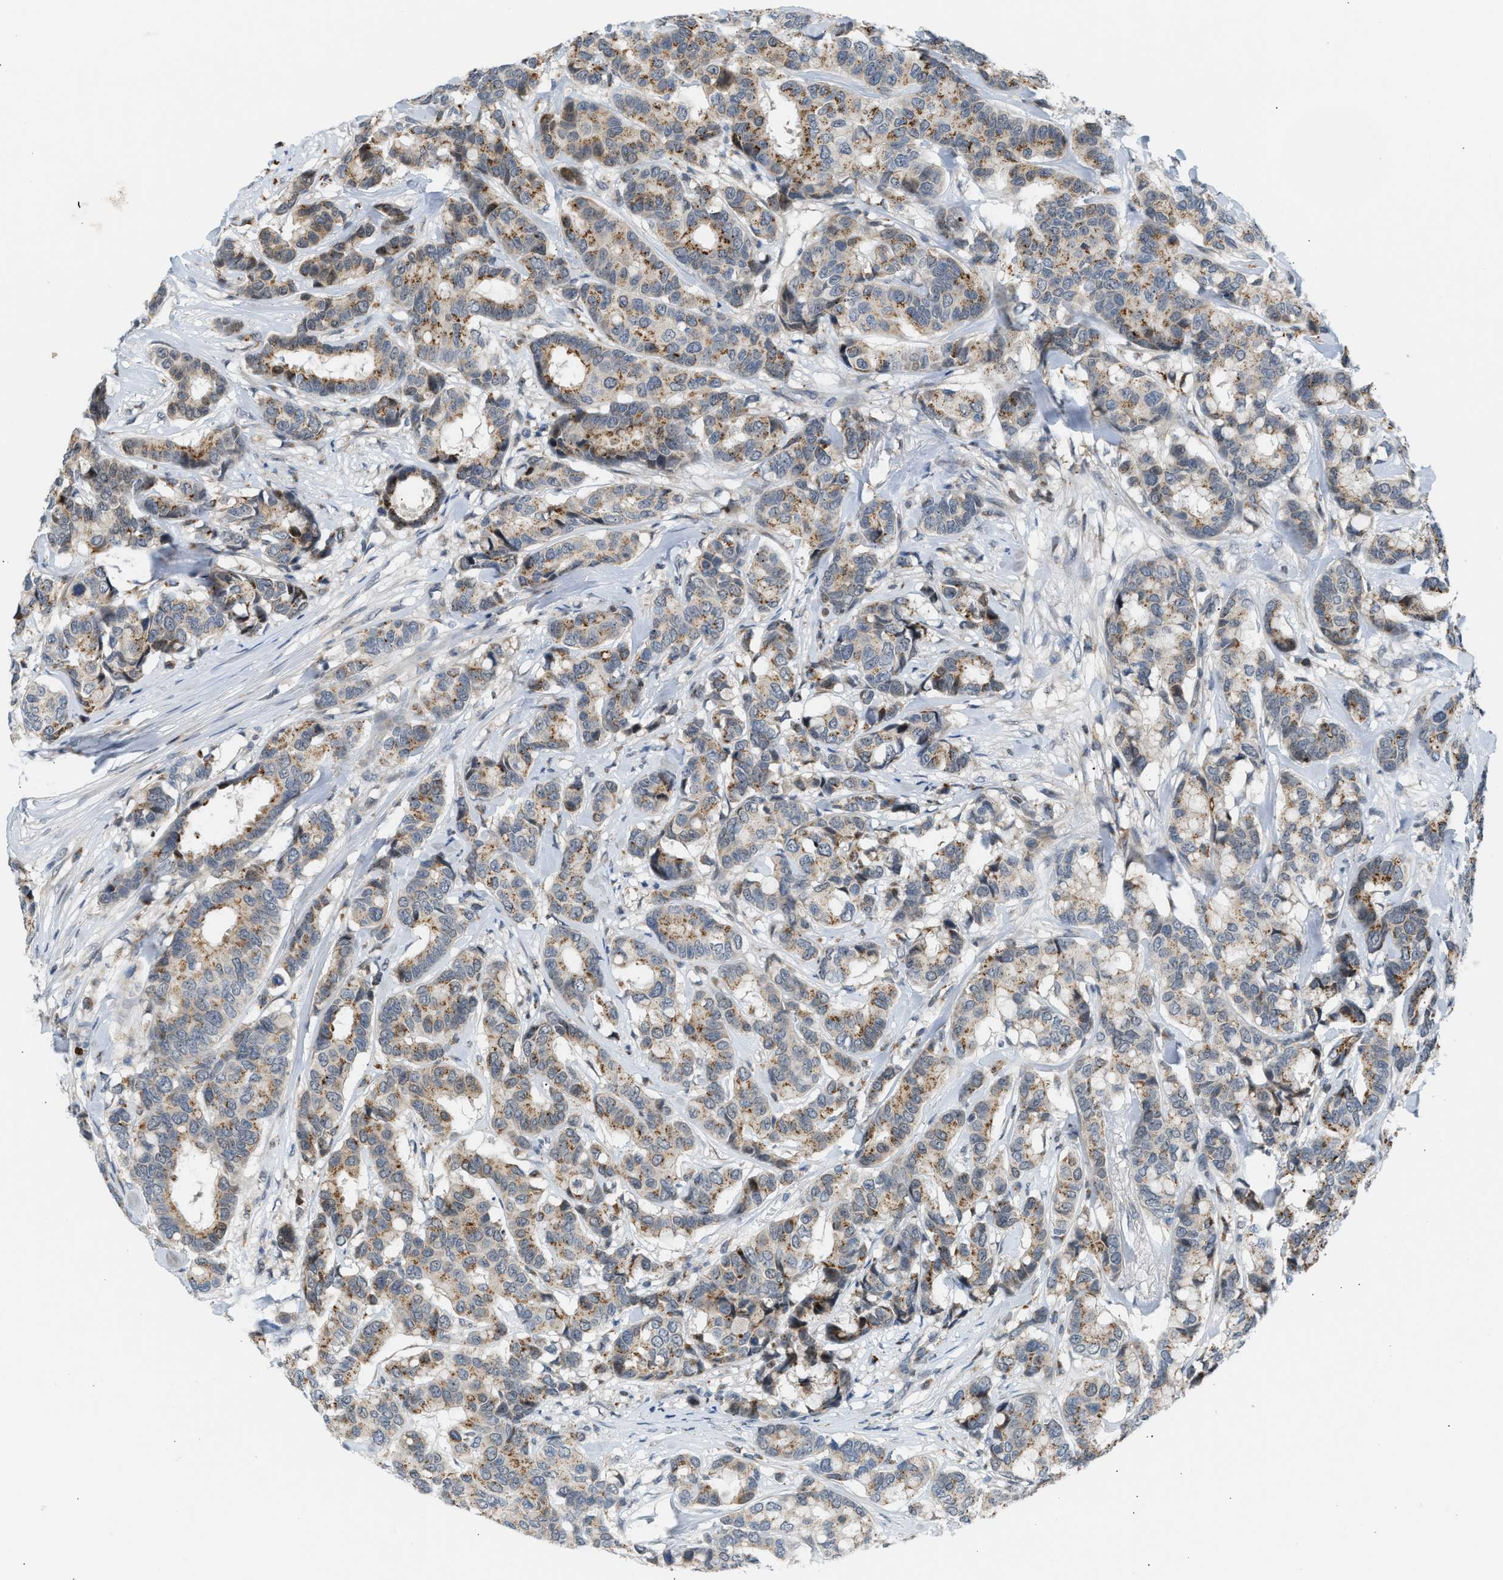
{"staining": {"intensity": "moderate", "quantity": "25%-75%", "location": "cytoplasmic/membranous"}, "tissue": "breast cancer", "cell_type": "Tumor cells", "image_type": "cancer", "snomed": [{"axis": "morphology", "description": "Duct carcinoma"}, {"axis": "topography", "description": "Breast"}], "caption": "Breast intraductal carcinoma tissue reveals moderate cytoplasmic/membranous positivity in approximately 25%-75% of tumor cells, visualized by immunohistochemistry.", "gene": "NPS", "patient": {"sex": "female", "age": 87}}